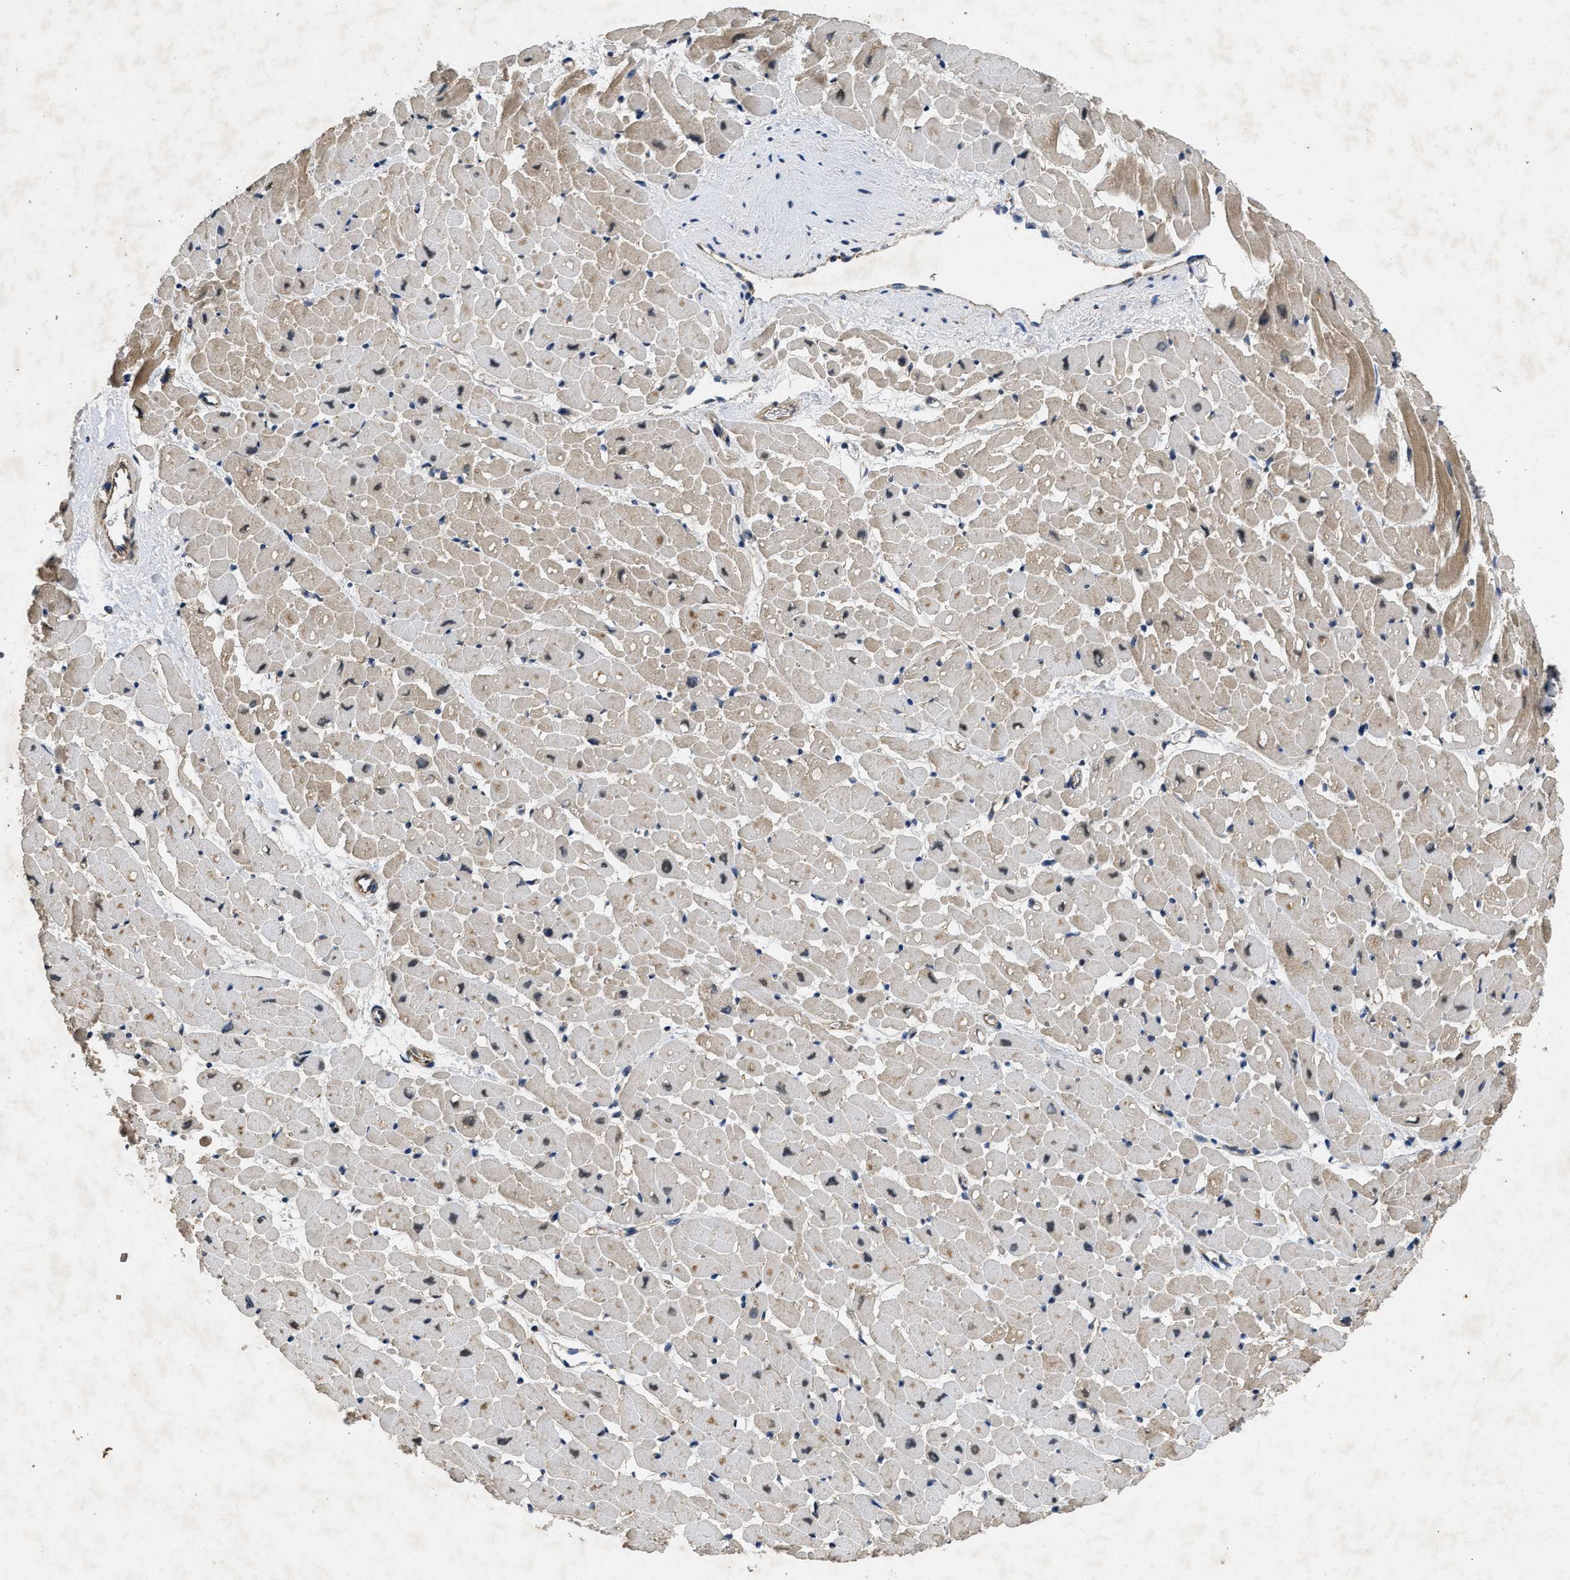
{"staining": {"intensity": "moderate", "quantity": "25%-75%", "location": "cytoplasmic/membranous,nuclear"}, "tissue": "heart muscle", "cell_type": "Cardiomyocytes", "image_type": "normal", "snomed": [{"axis": "morphology", "description": "Normal tissue, NOS"}, {"axis": "topography", "description": "Heart"}], "caption": "Protein staining of benign heart muscle displays moderate cytoplasmic/membranous,nuclear positivity in about 25%-75% of cardiomyocytes.", "gene": "PAPOLG", "patient": {"sex": "male", "age": 45}}